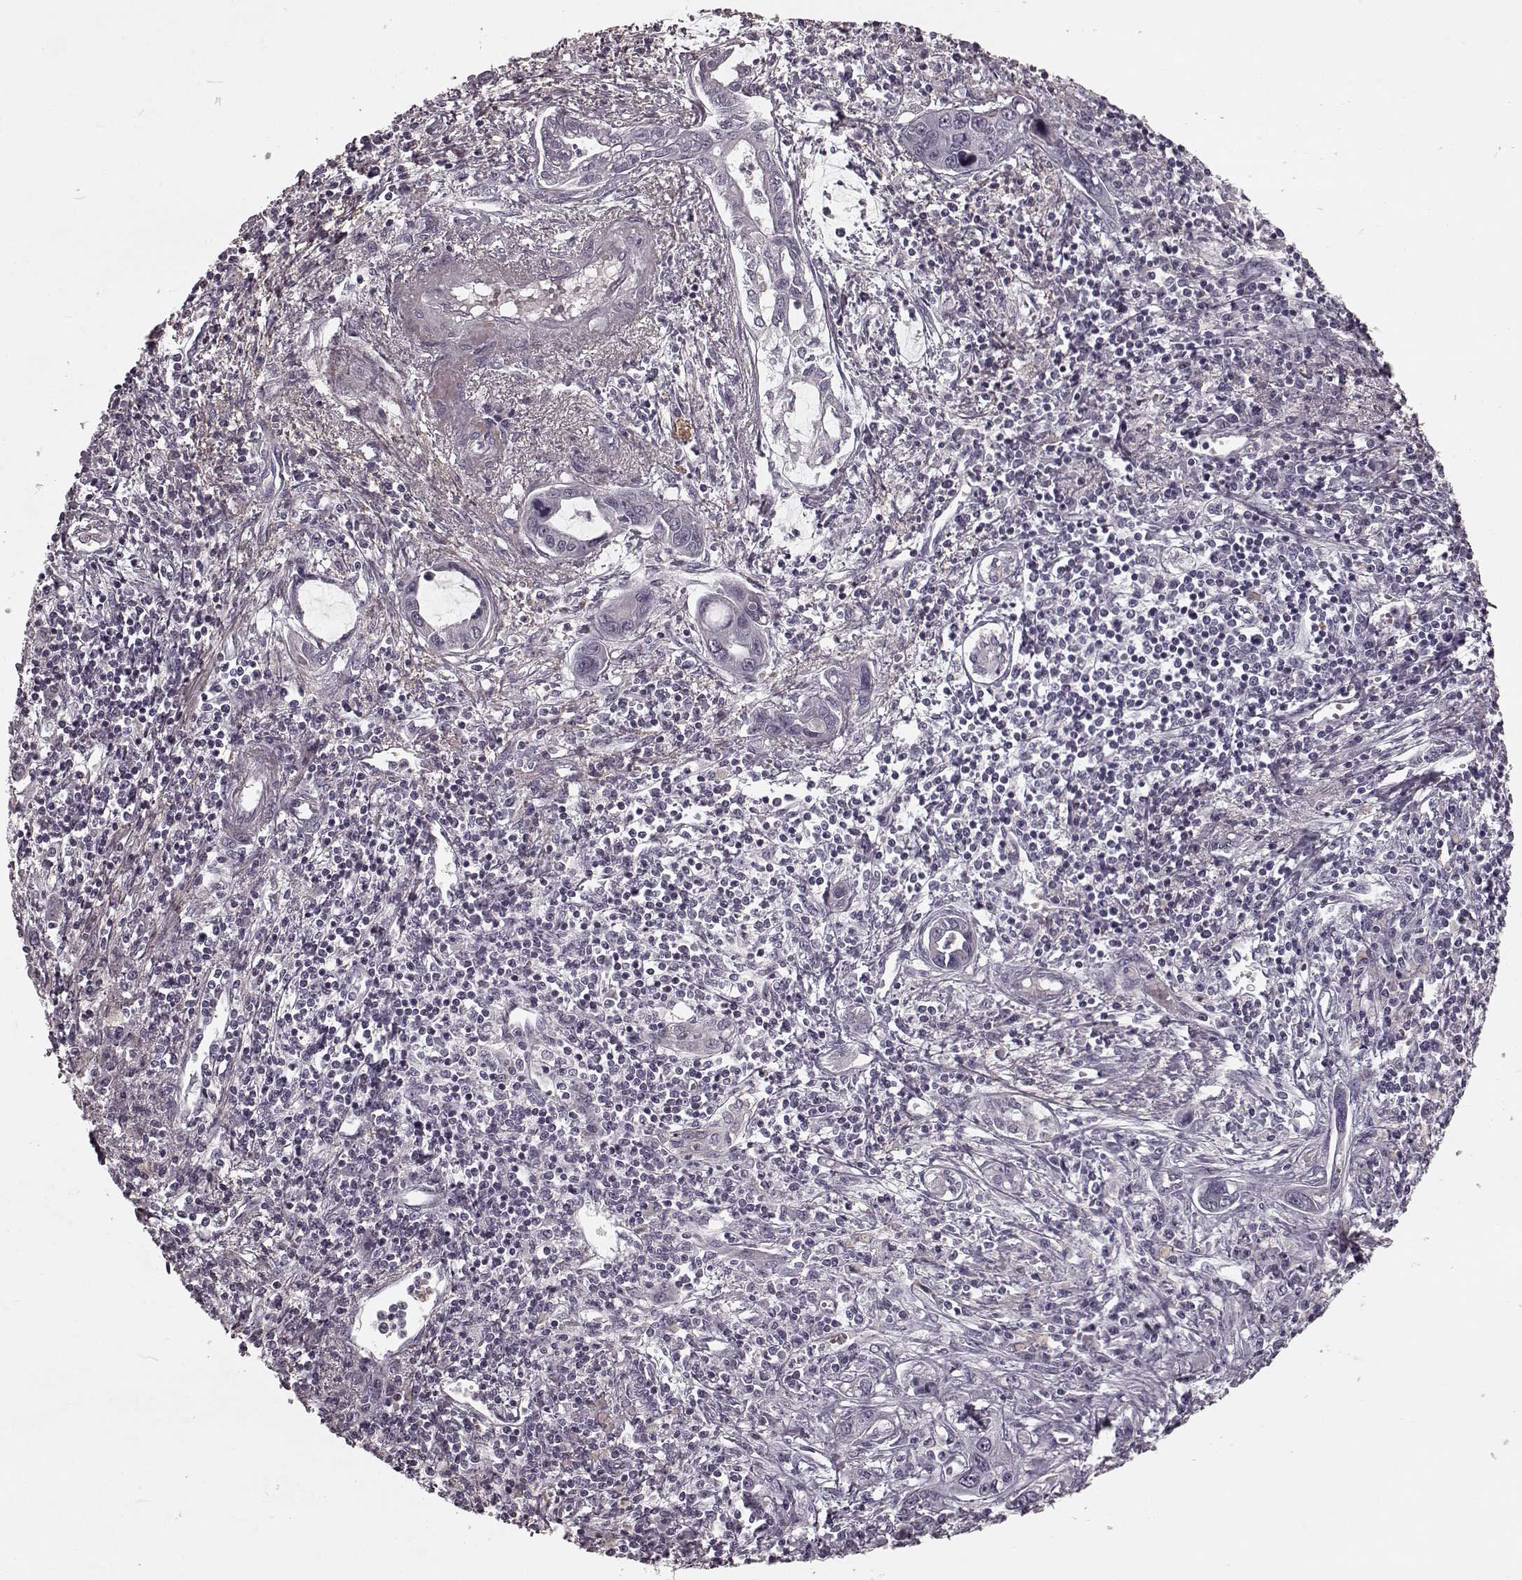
{"staining": {"intensity": "negative", "quantity": "none", "location": "none"}, "tissue": "liver cancer", "cell_type": "Tumor cells", "image_type": "cancer", "snomed": [{"axis": "morphology", "description": "Cholangiocarcinoma"}, {"axis": "topography", "description": "Liver"}], "caption": "Tumor cells show no significant protein expression in cholangiocarcinoma (liver).", "gene": "CST7", "patient": {"sex": "male", "age": 58}}